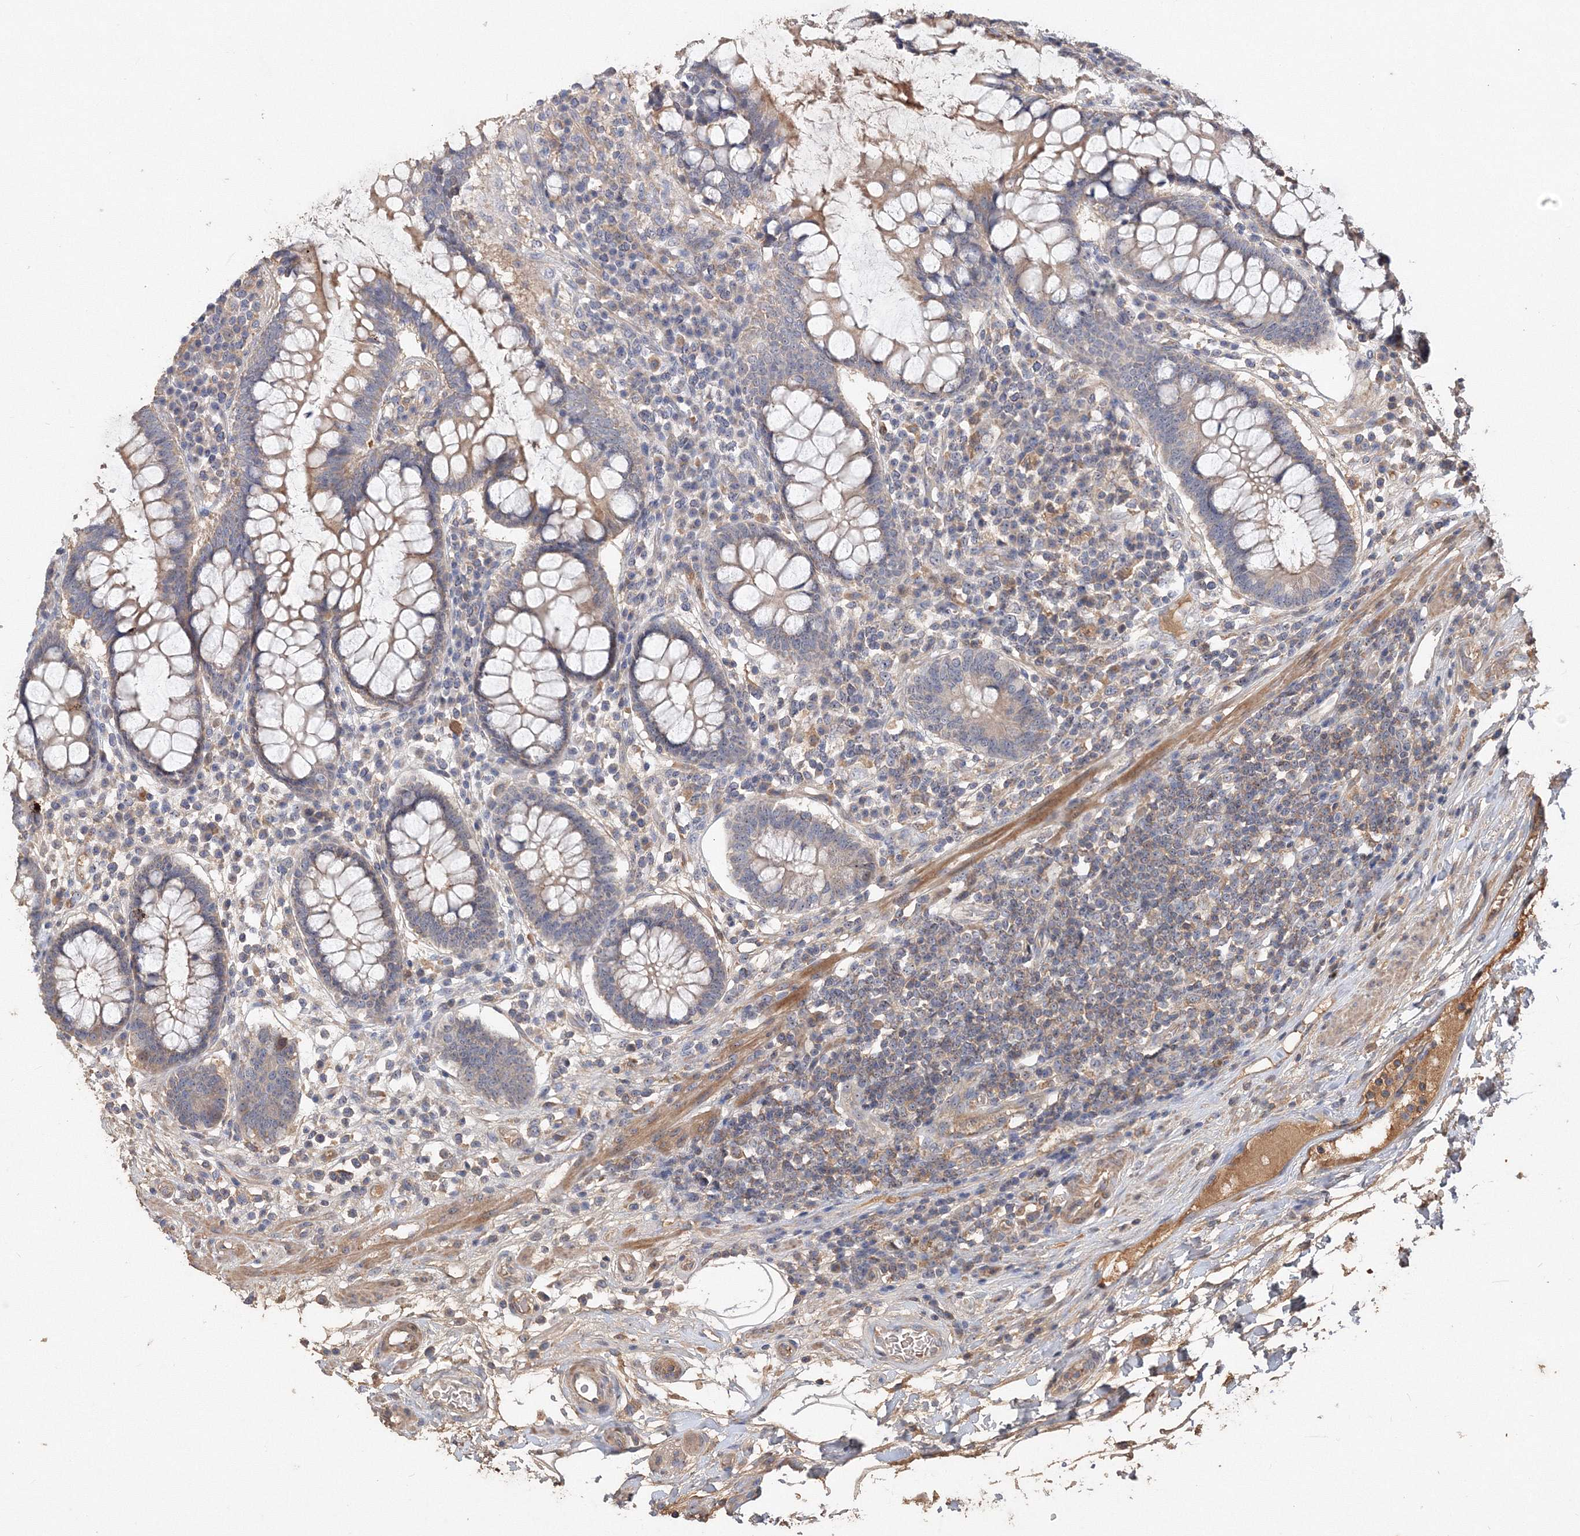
{"staining": {"intensity": "moderate", "quantity": ">75%", "location": "cytoplasmic/membranous"}, "tissue": "colon", "cell_type": "Endothelial cells", "image_type": "normal", "snomed": [{"axis": "morphology", "description": "Normal tissue, NOS"}, {"axis": "topography", "description": "Colon"}], "caption": "Immunohistochemical staining of unremarkable colon shows medium levels of moderate cytoplasmic/membranous expression in approximately >75% of endothelial cells. (DAB (3,3'-diaminobenzidine) IHC, brown staining for protein, blue staining for nuclei).", "gene": "GRINA", "patient": {"sex": "female", "age": 79}}